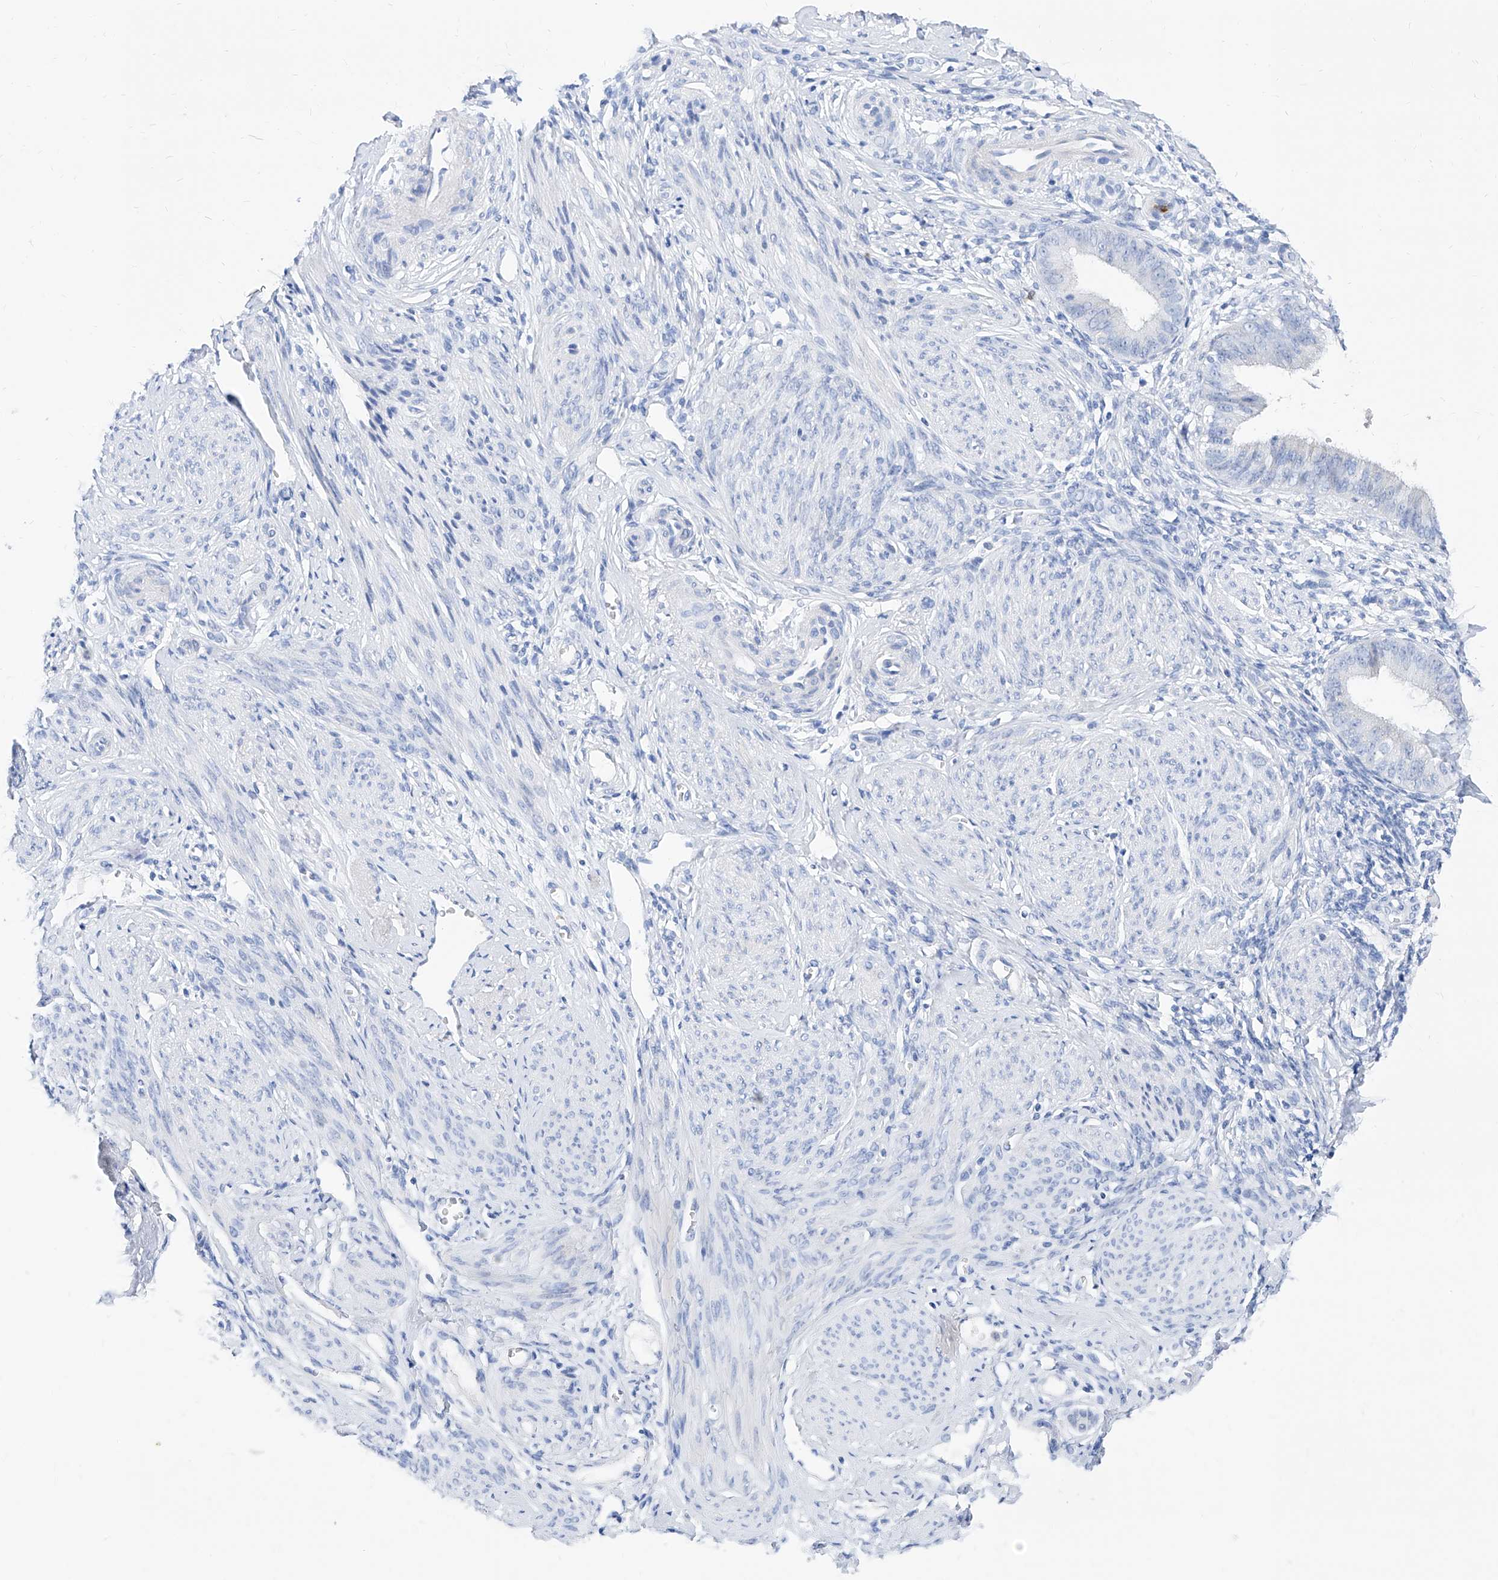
{"staining": {"intensity": "negative", "quantity": "none", "location": "none"}, "tissue": "endometrium", "cell_type": "Cells in endometrial stroma", "image_type": "normal", "snomed": [{"axis": "morphology", "description": "Normal tissue, NOS"}, {"axis": "topography", "description": "Uterus"}, {"axis": "topography", "description": "Endometrium"}], "caption": "A high-resolution histopathology image shows IHC staining of normal endometrium, which exhibits no significant expression in cells in endometrial stroma. Brightfield microscopy of immunohistochemistry stained with DAB (brown) and hematoxylin (blue), captured at high magnification.", "gene": "SLC25A29", "patient": {"sex": "female", "age": 48}}